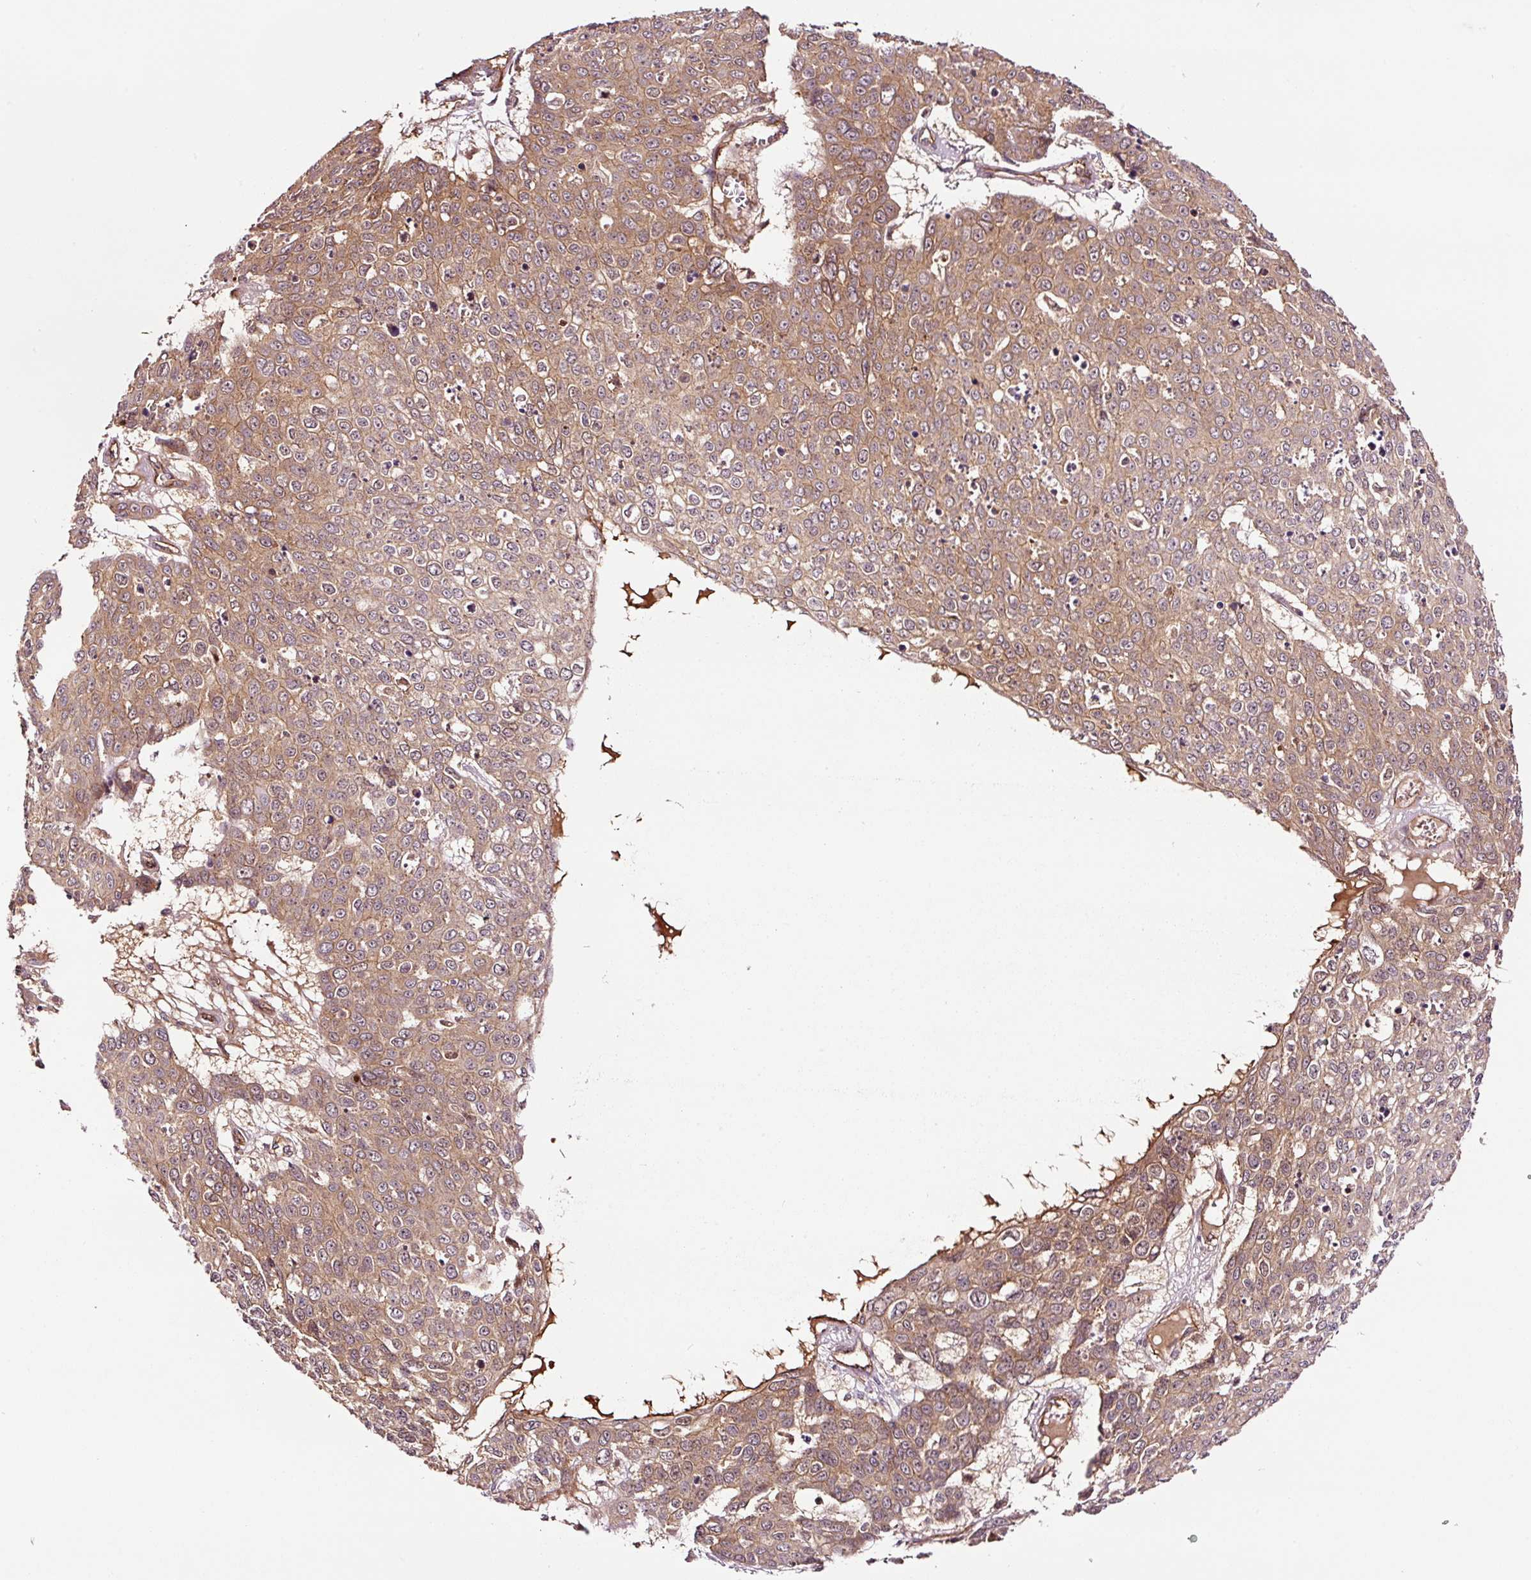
{"staining": {"intensity": "moderate", "quantity": ">75%", "location": "cytoplasmic/membranous"}, "tissue": "skin cancer", "cell_type": "Tumor cells", "image_type": "cancer", "snomed": [{"axis": "morphology", "description": "Squamous cell carcinoma, NOS"}, {"axis": "topography", "description": "Skin"}], "caption": "IHC photomicrograph of skin cancer (squamous cell carcinoma) stained for a protein (brown), which reveals medium levels of moderate cytoplasmic/membranous positivity in approximately >75% of tumor cells.", "gene": "METAP1", "patient": {"sex": "male", "age": 71}}